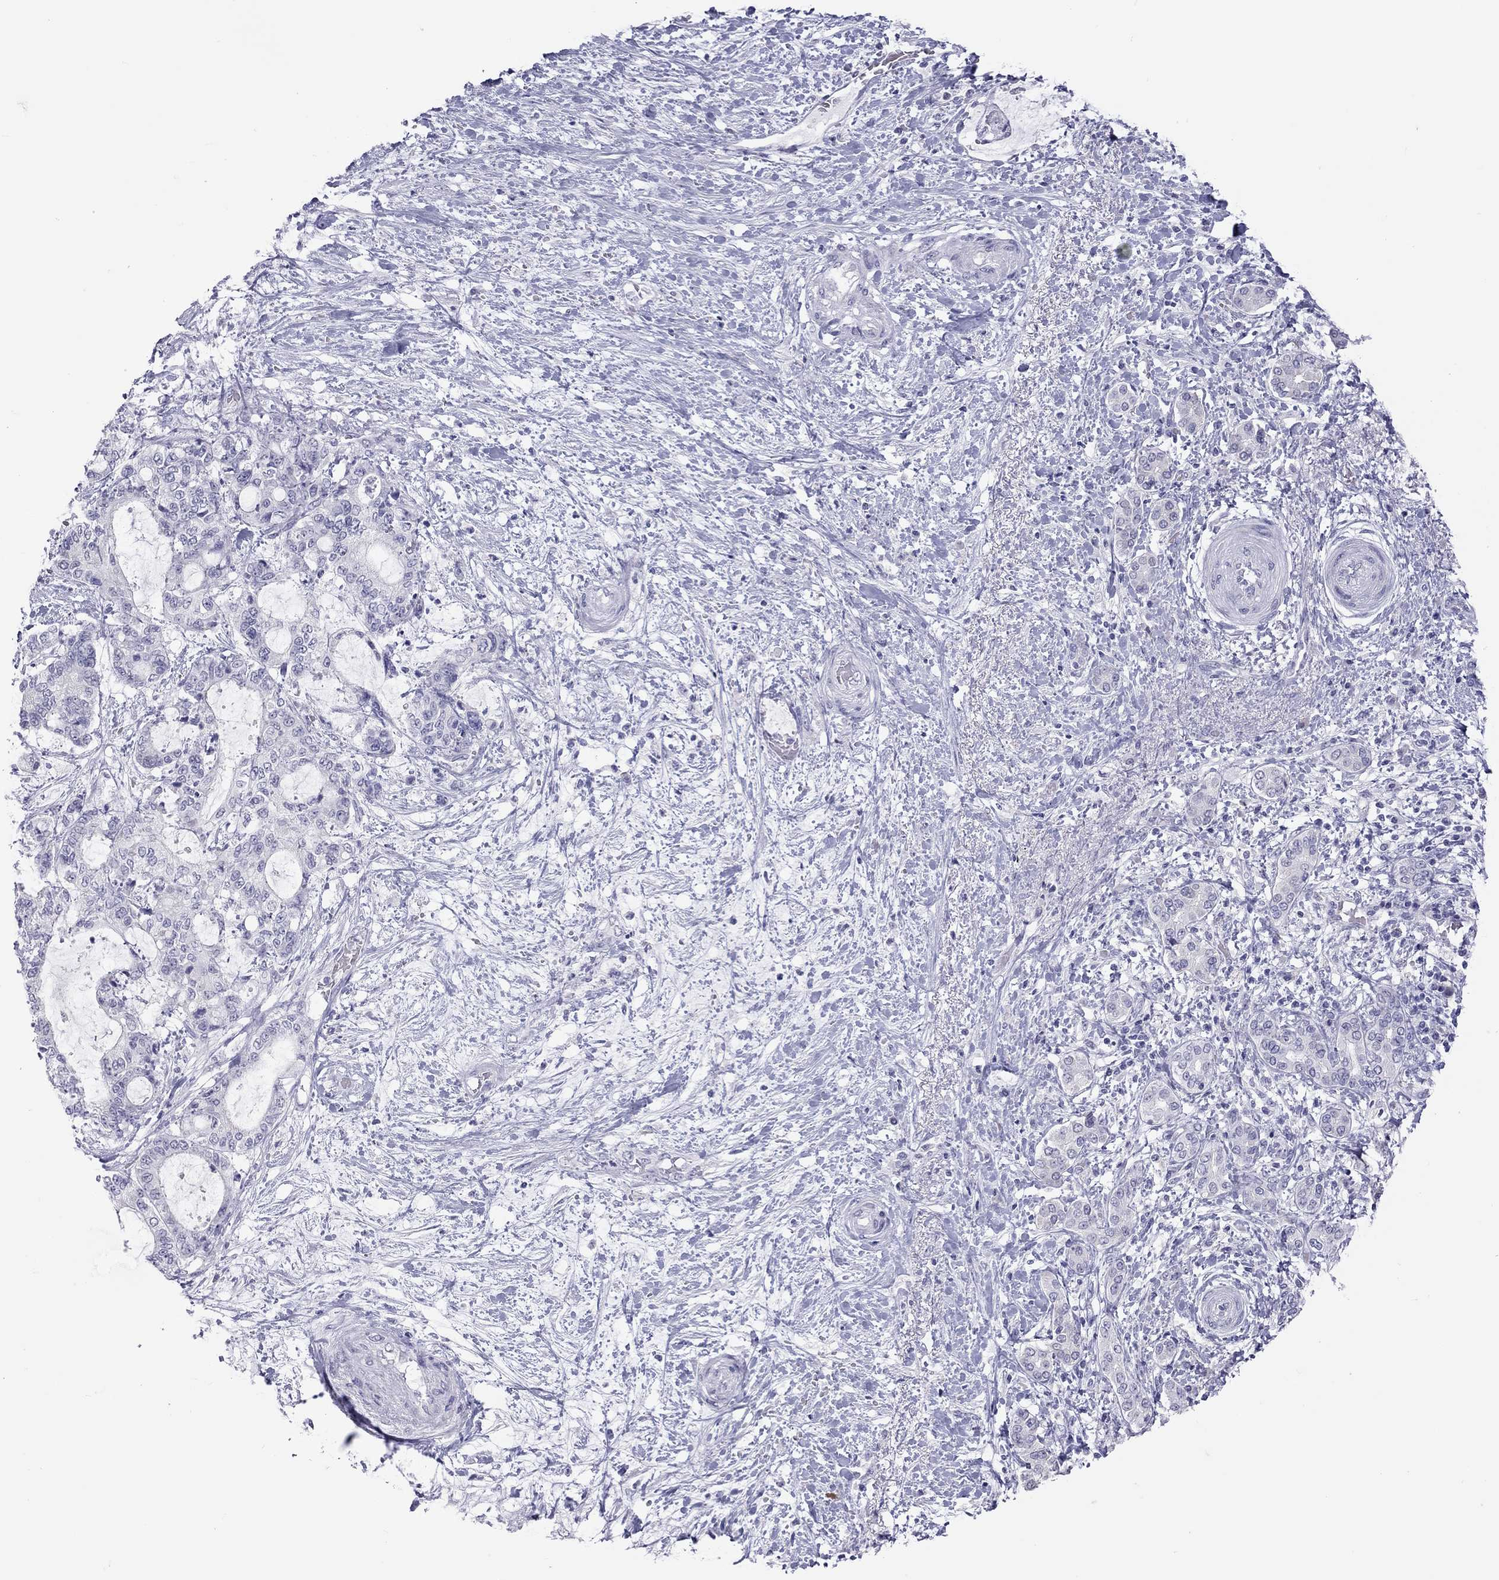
{"staining": {"intensity": "negative", "quantity": "none", "location": "none"}, "tissue": "liver cancer", "cell_type": "Tumor cells", "image_type": "cancer", "snomed": [{"axis": "morphology", "description": "Normal tissue, NOS"}, {"axis": "morphology", "description": "Cholangiocarcinoma"}, {"axis": "topography", "description": "Liver"}, {"axis": "topography", "description": "Peripheral nerve tissue"}], "caption": "Immunohistochemistry image of cholangiocarcinoma (liver) stained for a protein (brown), which reveals no positivity in tumor cells.", "gene": "MUC16", "patient": {"sex": "female", "age": 73}}